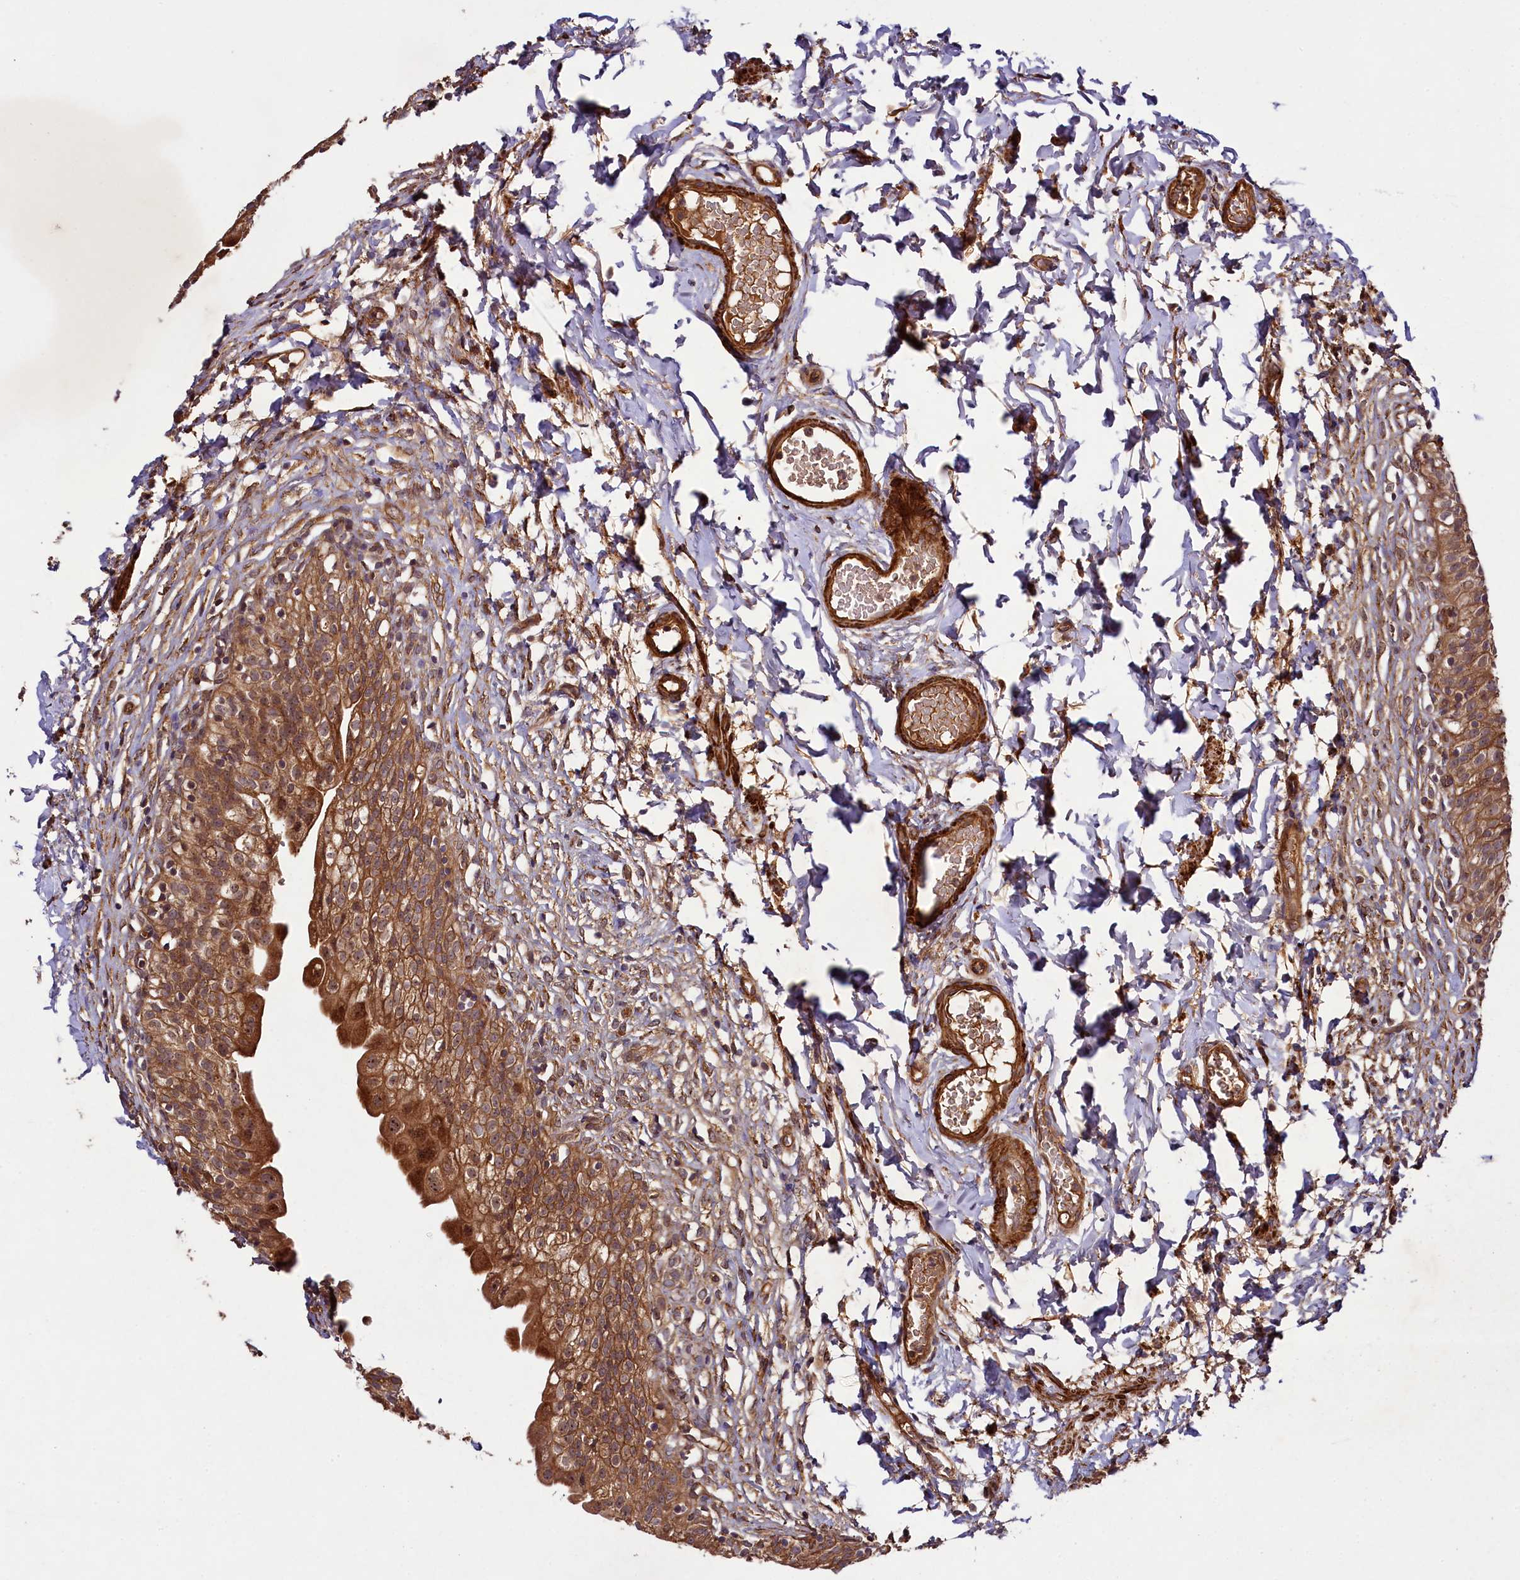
{"staining": {"intensity": "moderate", "quantity": ">75%", "location": "cytoplasmic/membranous"}, "tissue": "urinary bladder", "cell_type": "Urothelial cells", "image_type": "normal", "snomed": [{"axis": "morphology", "description": "Normal tissue, NOS"}, {"axis": "topography", "description": "Urinary bladder"}], "caption": "IHC histopathology image of benign urinary bladder: human urinary bladder stained using immunohistochemistry (IHC) shows medium levels of moderate protein expression localized specifically in the cytoplasmic/membranous of urothelial cells, appearing as a cytoplasmic/membranous brown color.", "gene": "CCDC102A", "patient": {"sex": "male", "age": 55}}